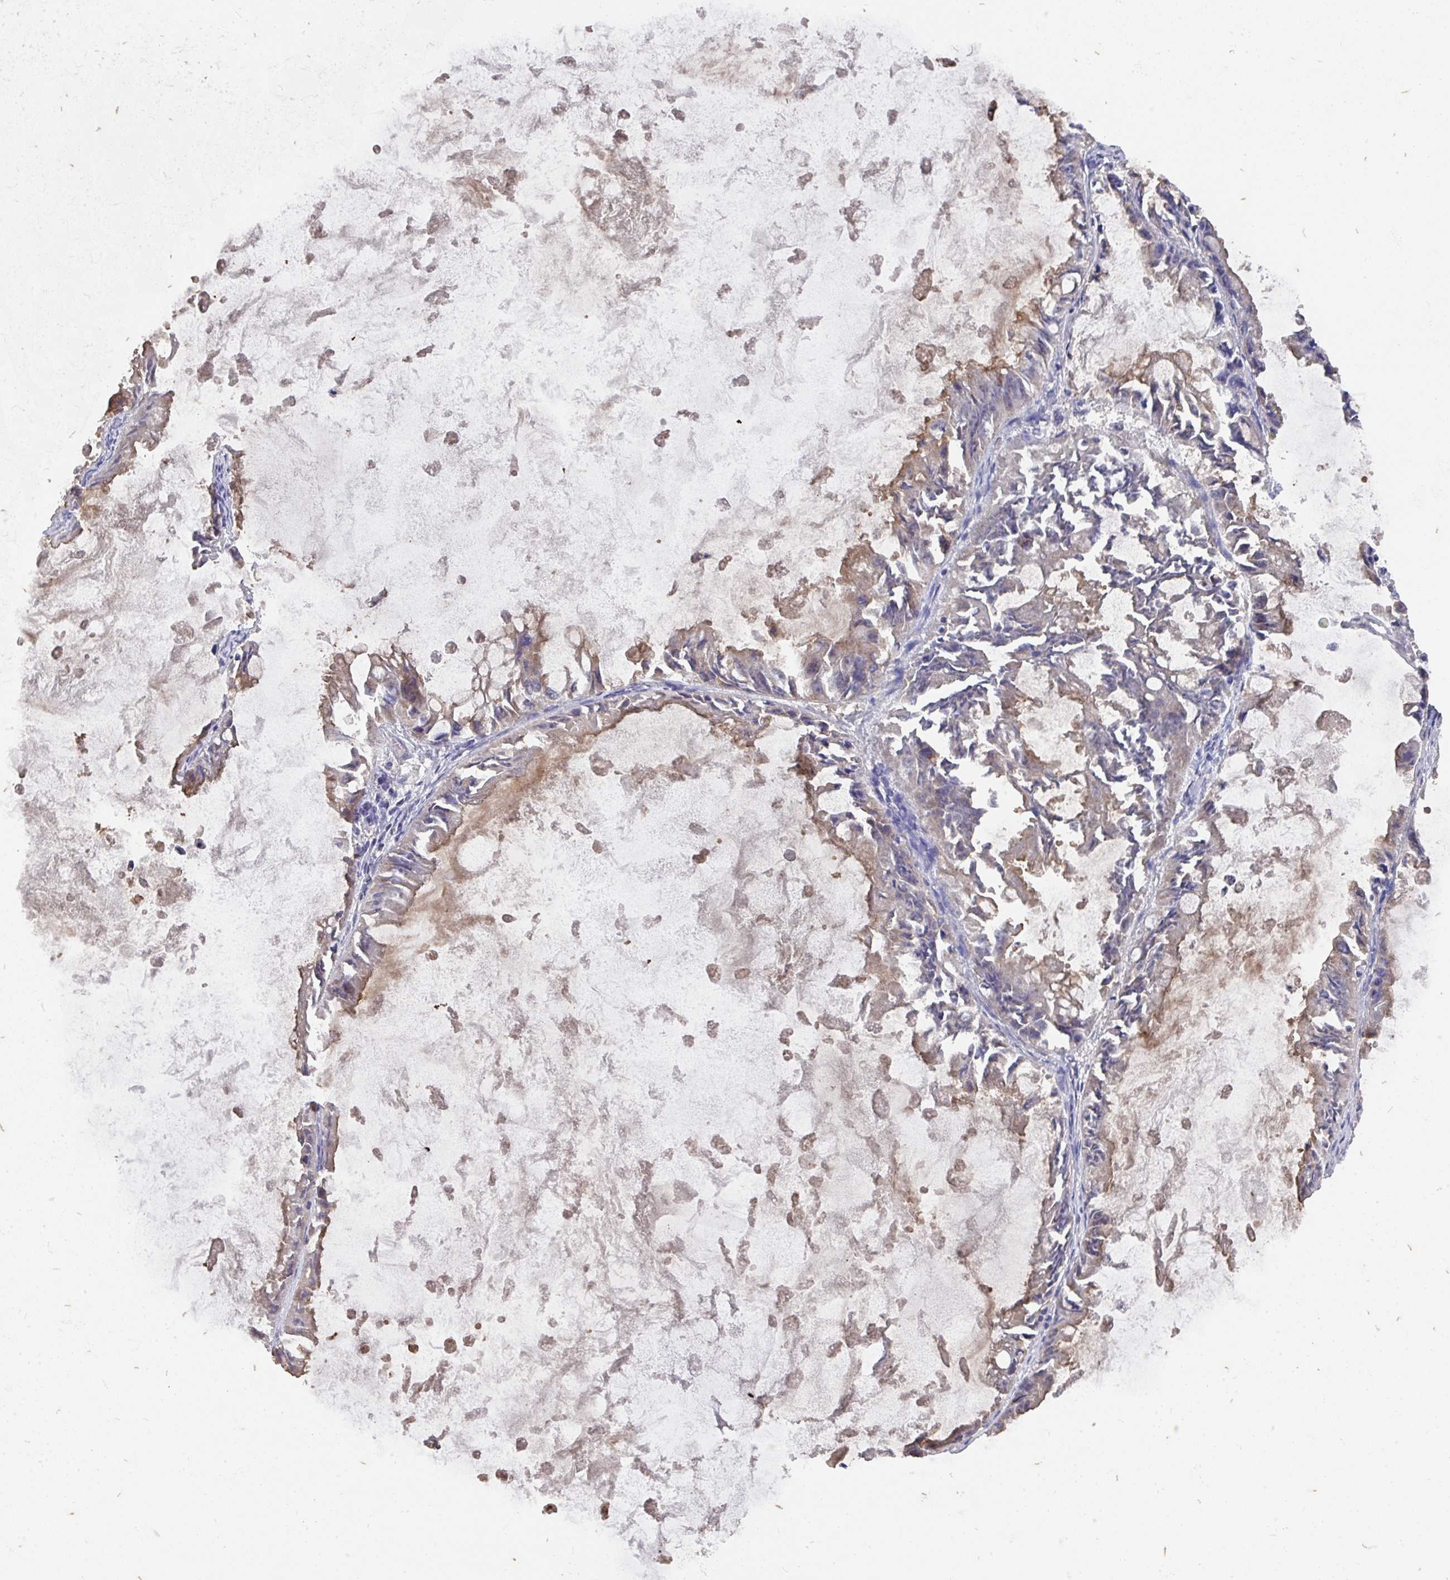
{"staining": {"intensity": "weak", "quantity": "<25%", "location": "cytoplasmic/membranous"}, "tissue": "ovarian cancer", "cell_type": "Tumor cells", "image_type": "cancer", "snomed": [{"axis": "morphology", "description": "Cystadenocarcinoma, mucinous, NOS"}, {"axis": "topography", "description": "Ovary"}], "caption": "Tumor cells show no significant positivity in ovarian cancer (mucinous cystadenocarcinoma).", "gene": "PRR5", "patient": {"sex": "female", "age": 61}}